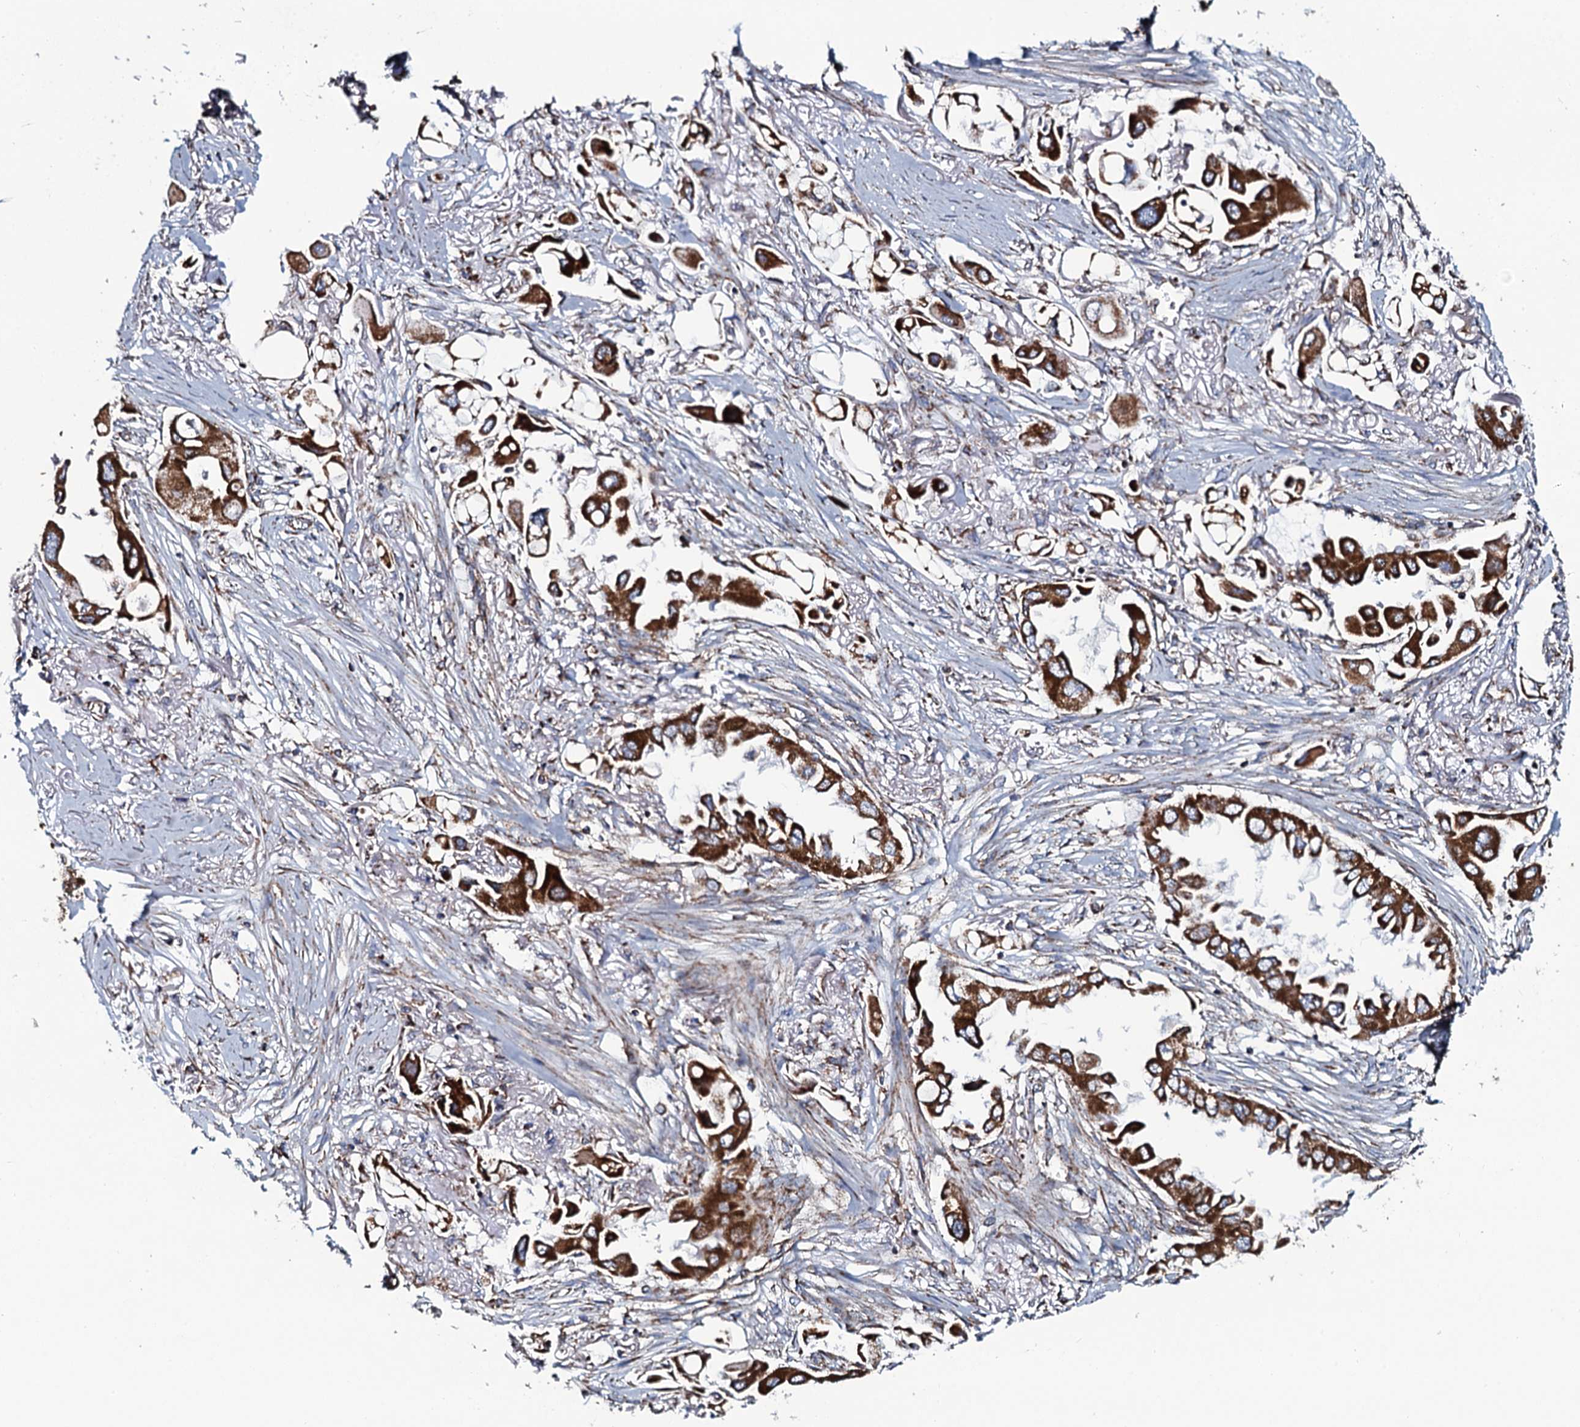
{"staining": {"intensity": "strong", "quantity": ">75%", "location": "cytoplasmic/membranous"}, "tissue": "lung cancer", "cell_type": "Tumor cells", "image_type": "cancer", "snomed": [{"axis": "morphology", "description": "Adenocarcinoma, NOS"}, {"axis": "topography", "description": "Lung"}], "caption": "Immunohistochemistry (IHC) (DAB) staining of lung cancer reveals strong cytoplasmic/membranous protein staining in about >75% of tumor cells.", "gene": "EVC2", "patient": {"sex": "female", "age": 76}}